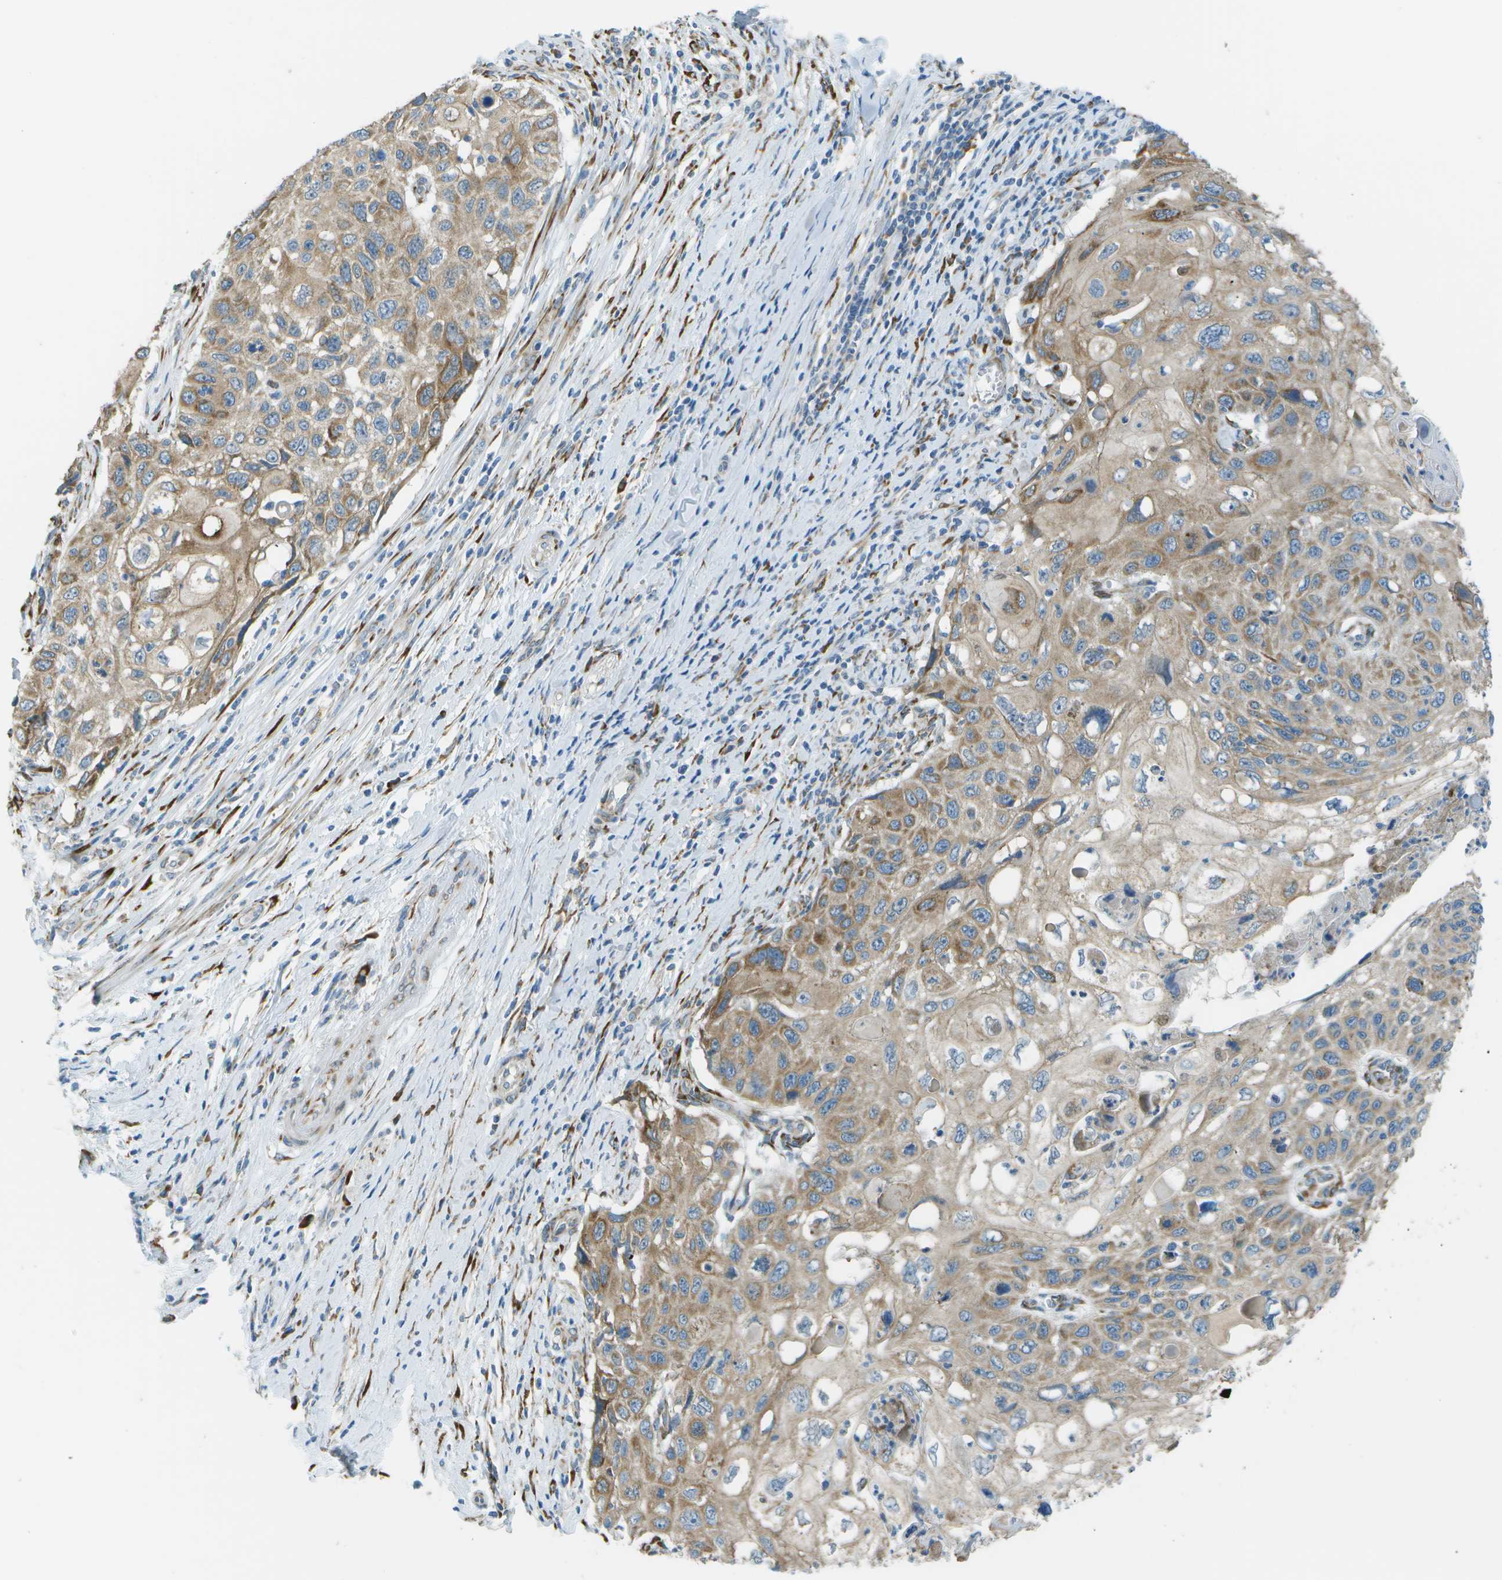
{"staining": {"intensity": "moderate", "quantity": ">75%", "location": "cytoplasmic/membranous"}, "tissue": "cervical cancer", "cell_type": "Tumor cells", "image_type": "cancer", "snomed": [{"axis": "morphology", "description": "Squamous cell carcinoma, NOS"}, {"axis": "topography", "description": "Cervix"}], "caption": "A medium amount of moderate cytoplasmic/membranous positivity is present in approximately >75% of tumor cells in cervical cancer (squamous cell carcinoma) tissue.", "gene": "KCTD3", "patient": {"sex": "female", "age": 70}}